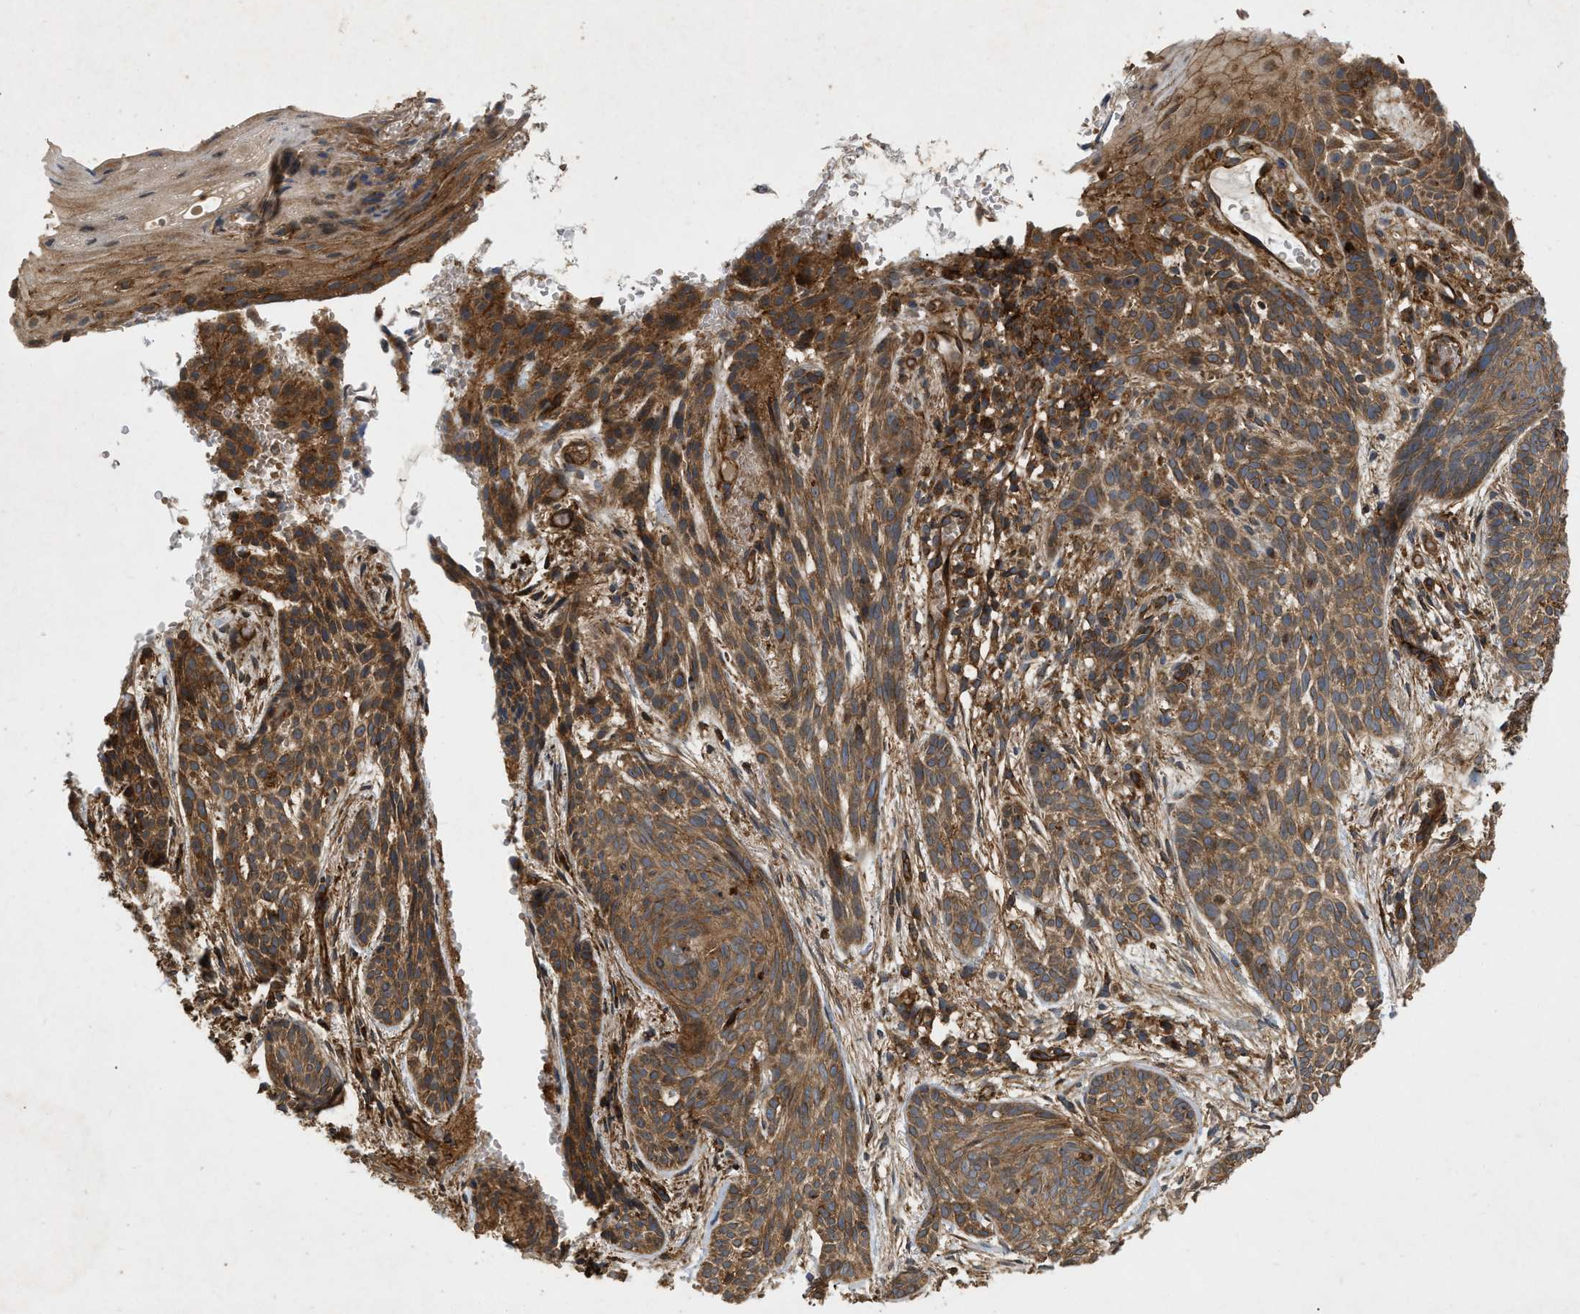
{"staining": {"intensity": "moderate", "quantity": ">75%", "location": "cytoplasmic/membranous"}, "tissue": "skin cancer", "cell_type": "Tumor cells", "image_type": "cancer", "snomed": [{"axis": "morphology", "description": "Basal cell carcinoma"}, {"axis": "topography", "description": "Skin"}], "caption": "A medium amount of moderate cytoplasmic/membranous positivity is seen in about >75% of tumor cells in basal cell carcinoma (skin) tissue.", "gene": "GNB4", "patient": {"sex": "female", "age": 59}}